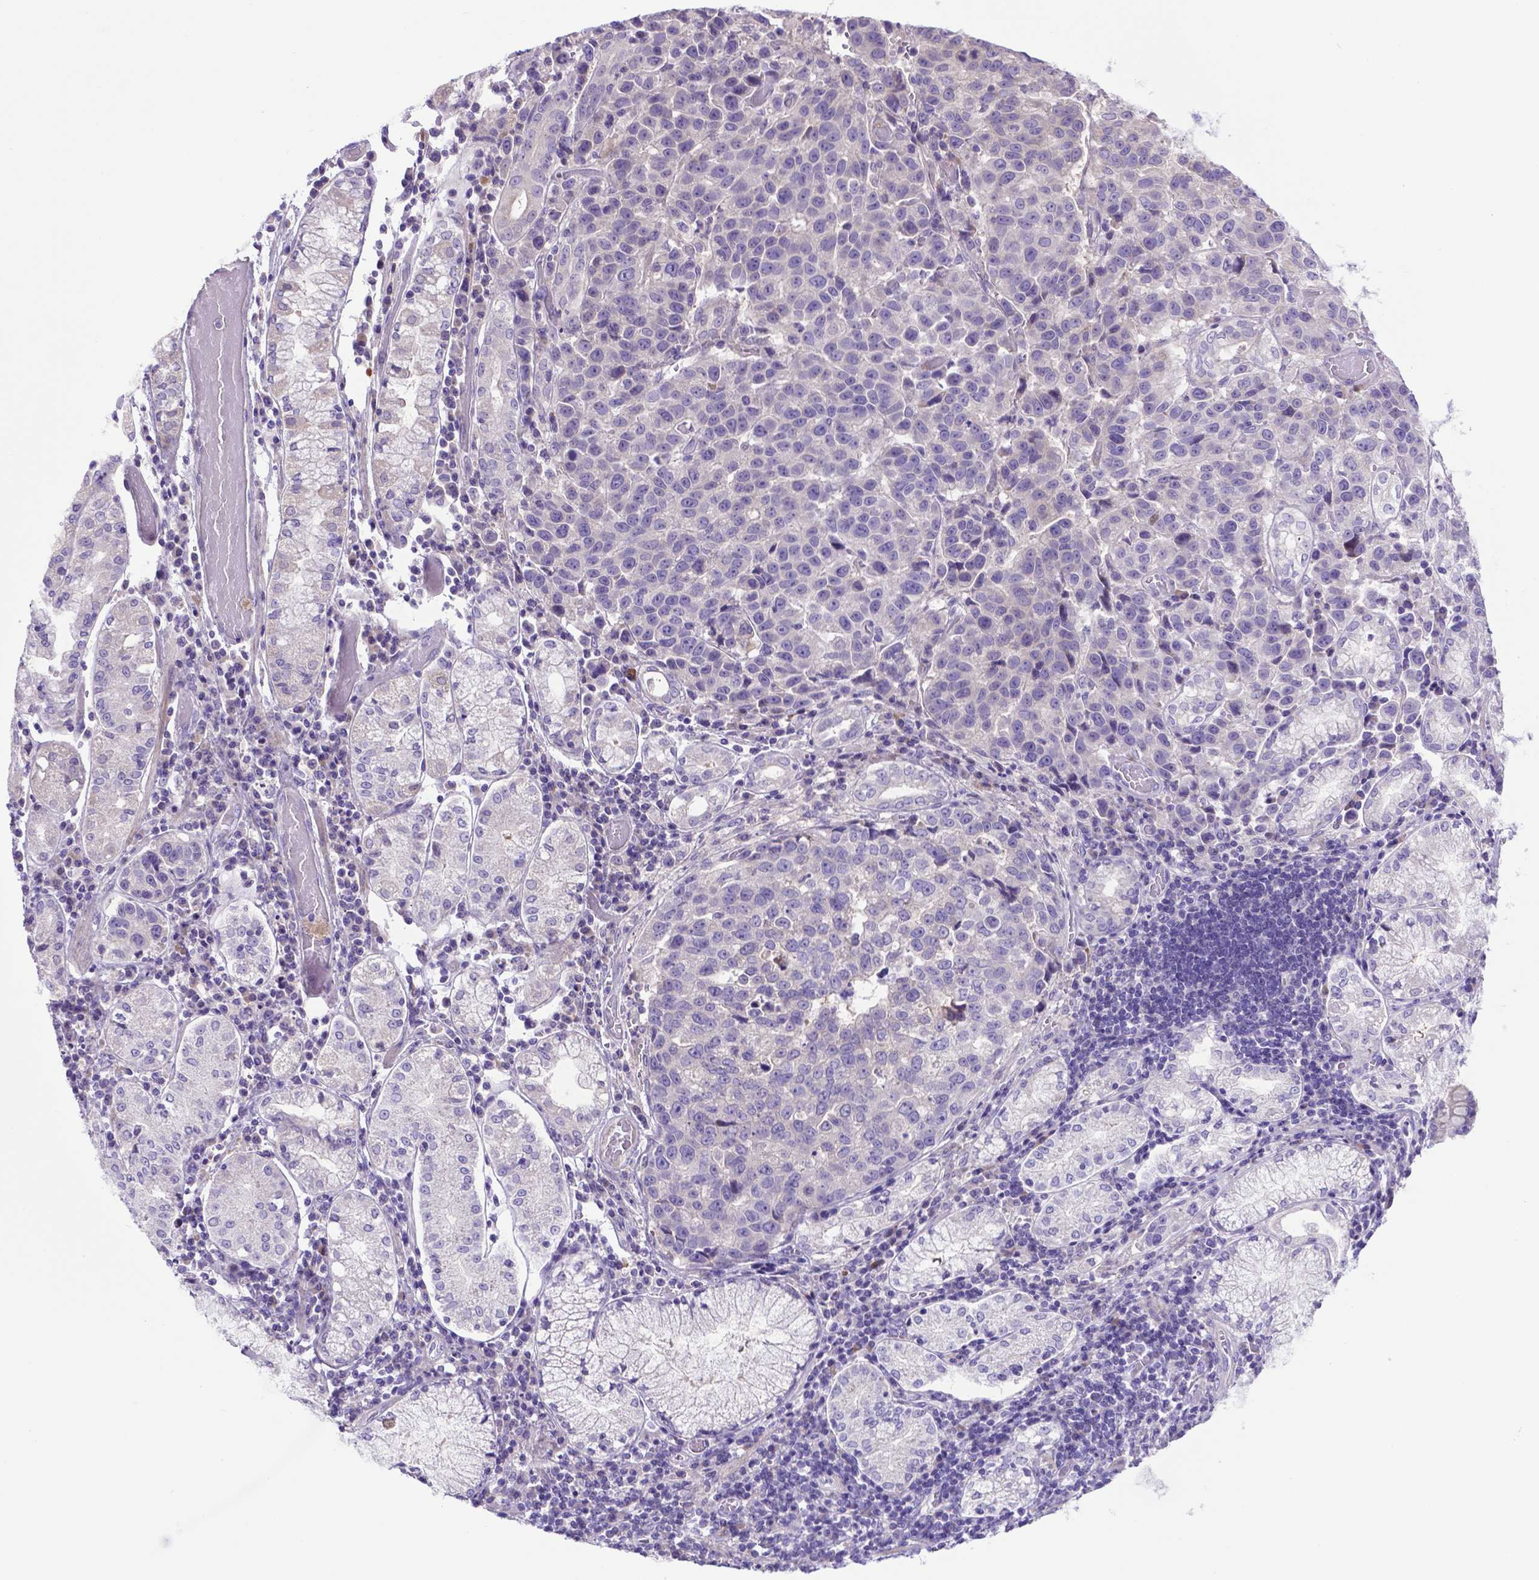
{"staining": {"intensity": "negative", "quantity": "none", "location": "none"}, "tissue": "stomach cancer", "cell_type": "Tumor cells", "image_type": "cancer", "snomed": [{"axis": "morphology", "description": "Adenocarcinoma, NOS"}, {"axis": "topography", "description": "Stomach"}], "caption": "High power microscopy image of an IHC histopathology image of stomach cancer, revealing no significant staining in tumor cells.", "gene": "ADRA2B", "patient": {"sex": "male", "age": 93}}